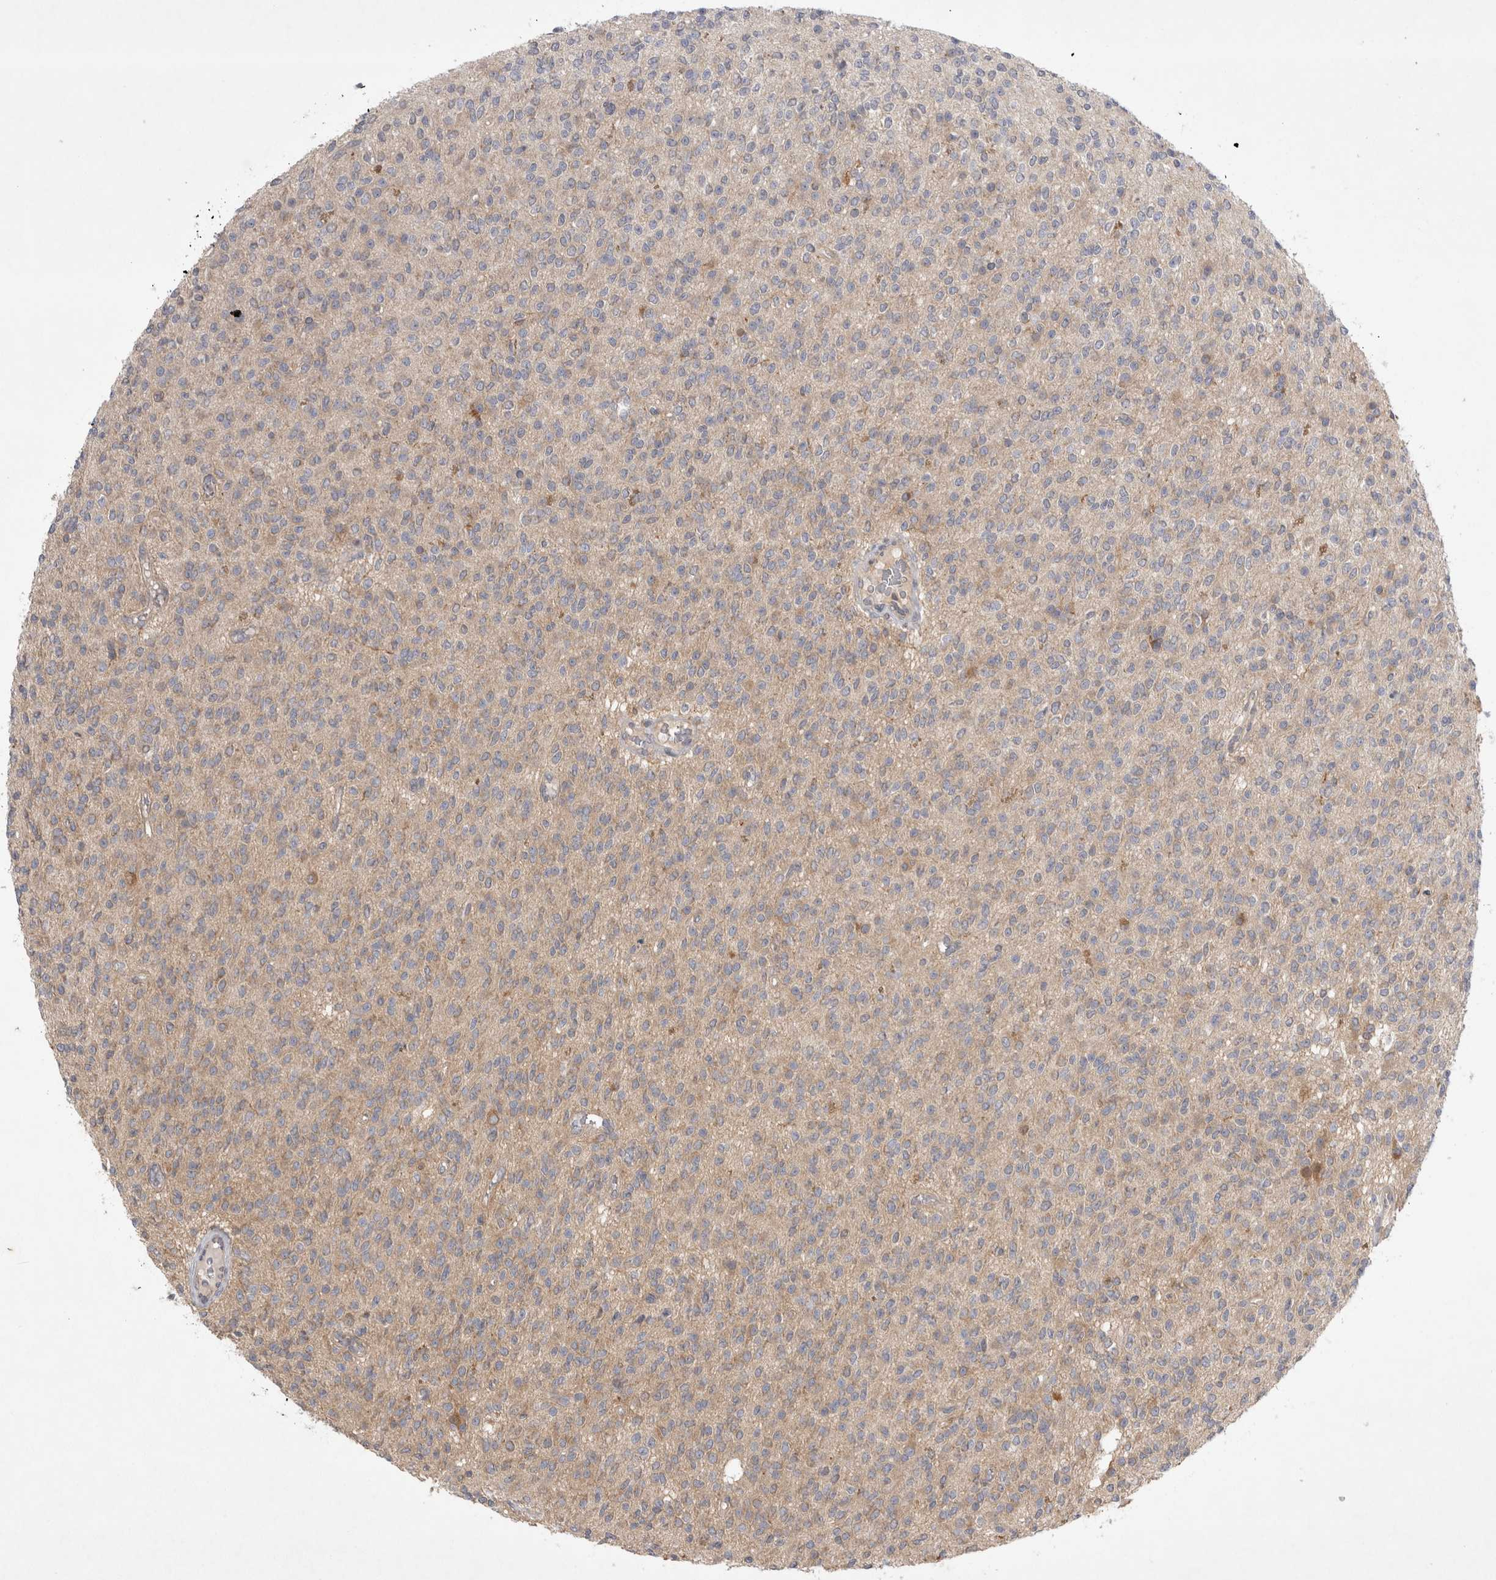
{"staining": {"intensity": "negative", "quantity": "none", "location": "none"}, "tissue": "glioma", "cell_type": "Tumor cells", "image_type": "cancer", "snomed": [{"axis": "morphology", "description": "Glioma, malignant, High grade"}, {"axis": "topography", "description": "Brain"}], "caption": "This is an immunohistochemistry image of glioma. There is no expression in tumor cells.", "gene": "SRD5A3", "patient": {"sex": "male", "age": 34}}